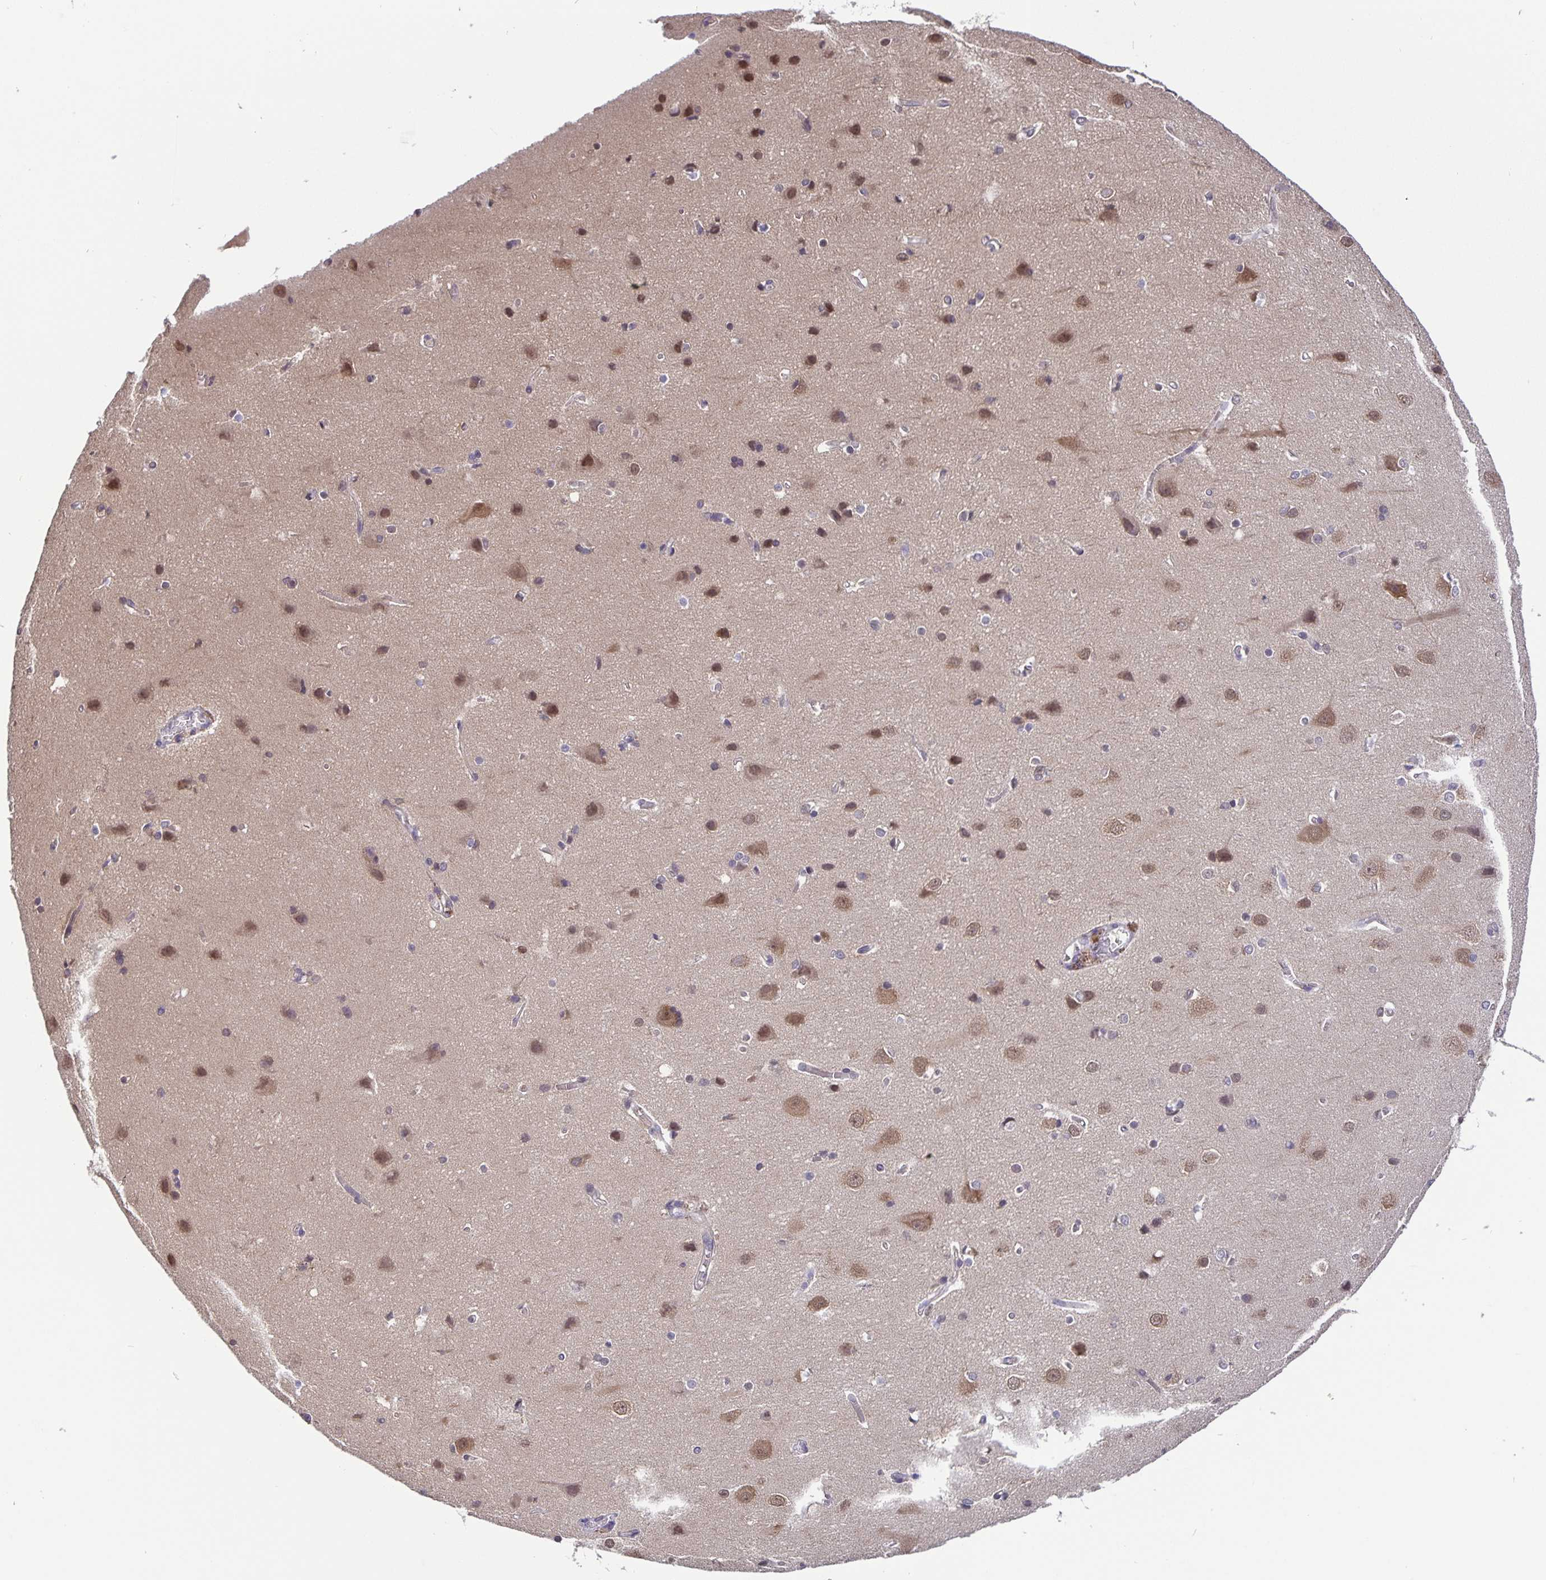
{"staining": {"intensity": "weak", "quantity": ">75%", "location": "cytoplasmic/membranous"}, "tissue": "cerebral cortex", "cell_type": "Endothelial cells", "image_type": "normal", "snomed": [{"axis": "morphology", "description": "Normal tissue, NOS"}, {"axis": "topography", "description": "Cerebral cortex"}], "caption": "Protein staining displays weak cytoplasmic/membranous staining in about >75% of endothelial cells in benign cerebral cortex. (DAB (3,3'-diaminobenzidine) = brown stain, brightfield microscopy at high magnification).", "gene": "FEM1C", "patient": {"sex": "male", "age": 37}}